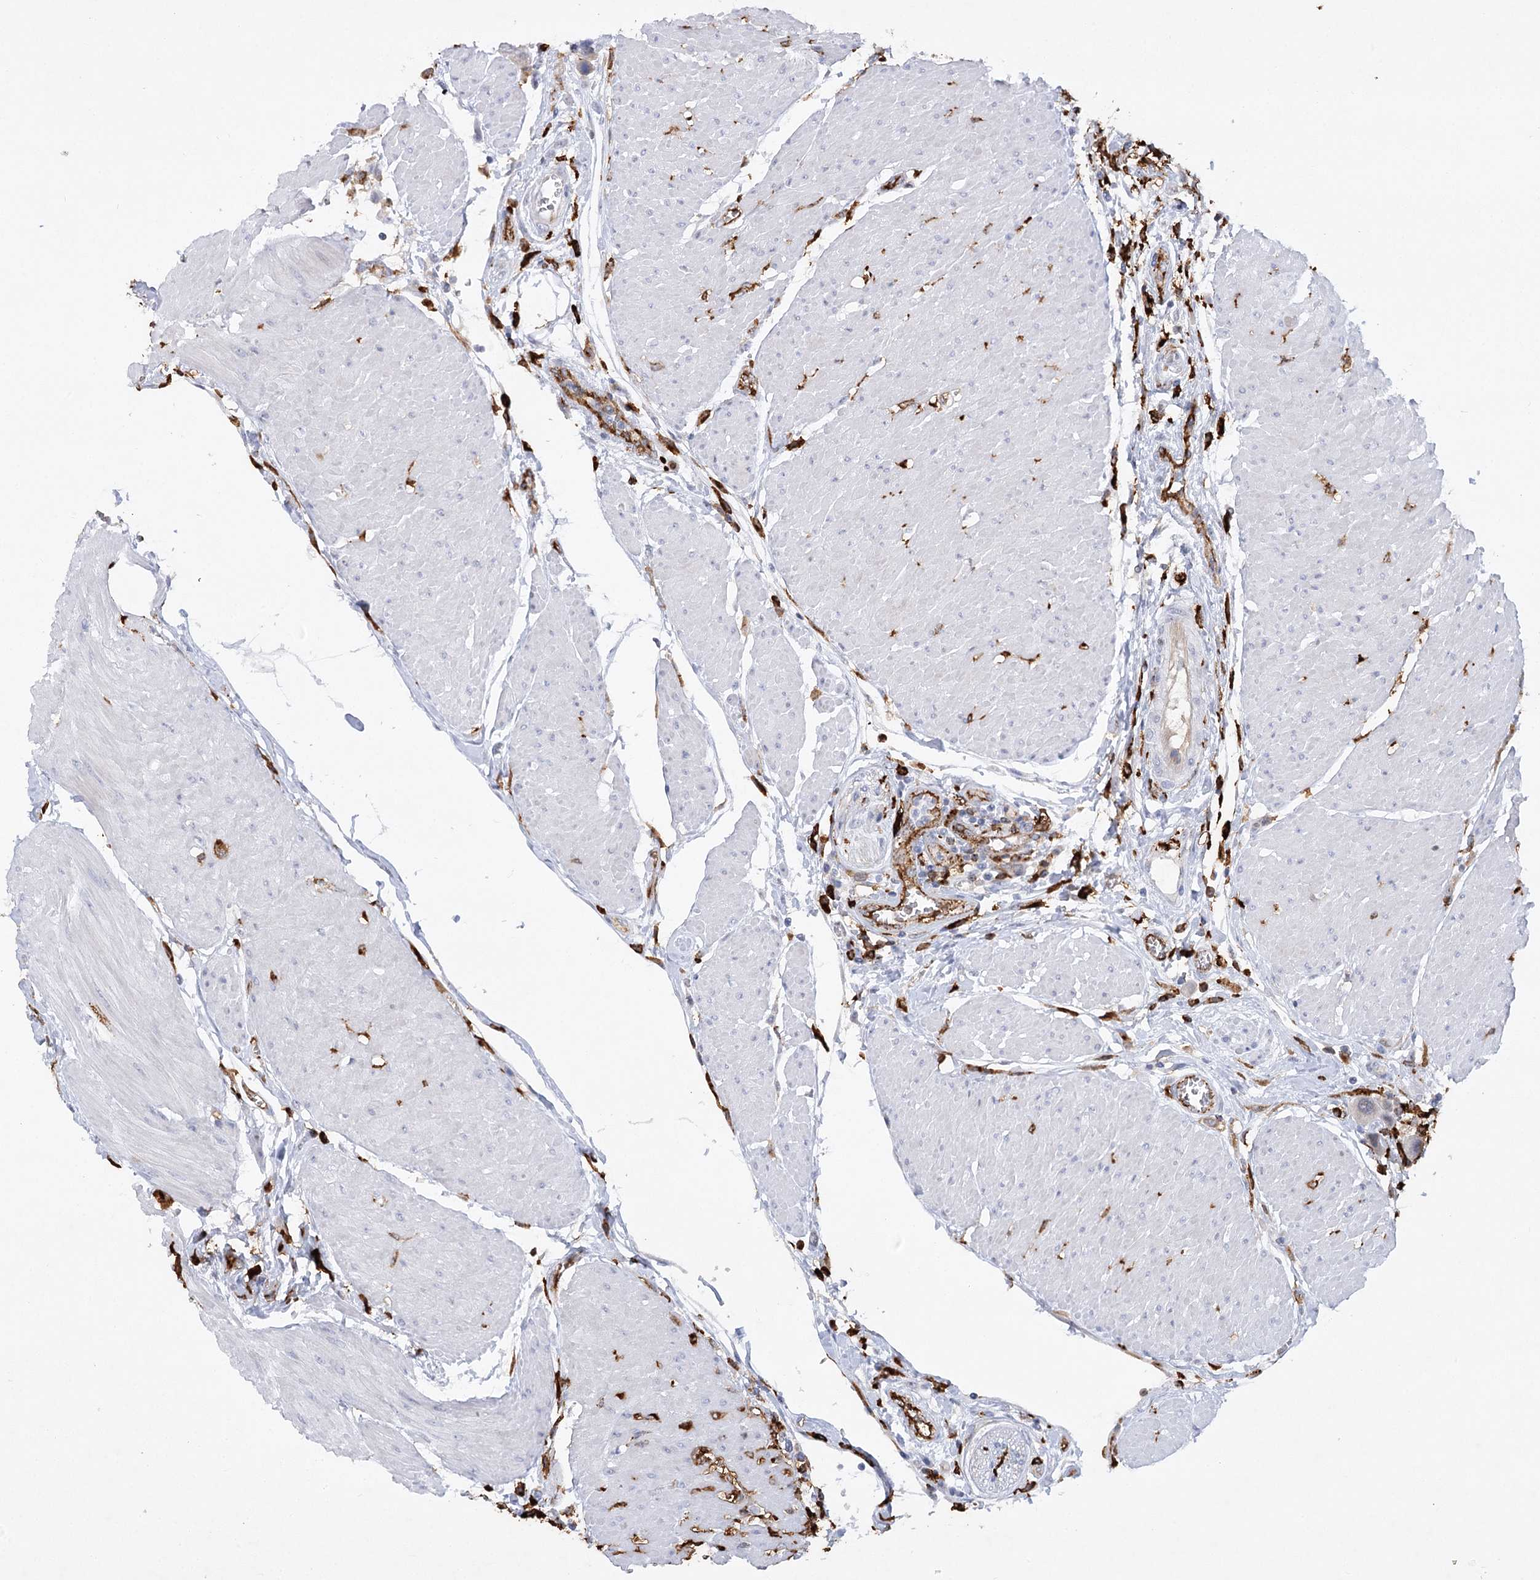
{"staining": {"intensity": "negative", "quantity": "none", "location": "none"}, "tissue": "urothelial cancer", "cell_type": "Tumor cells", "image_type": "cancer", "snomed": [{"axis": "morphology", "description": "Urothelial carcinoma, High grade"}, {"axis": "topography", "description": "Urinary bladder"}], "caption": "Urothelial cancer stained for a protein using IHC displays no expression tumor cells.", "gene": "PIWIL4", "patient": {"sex": "male", "age": 50}}